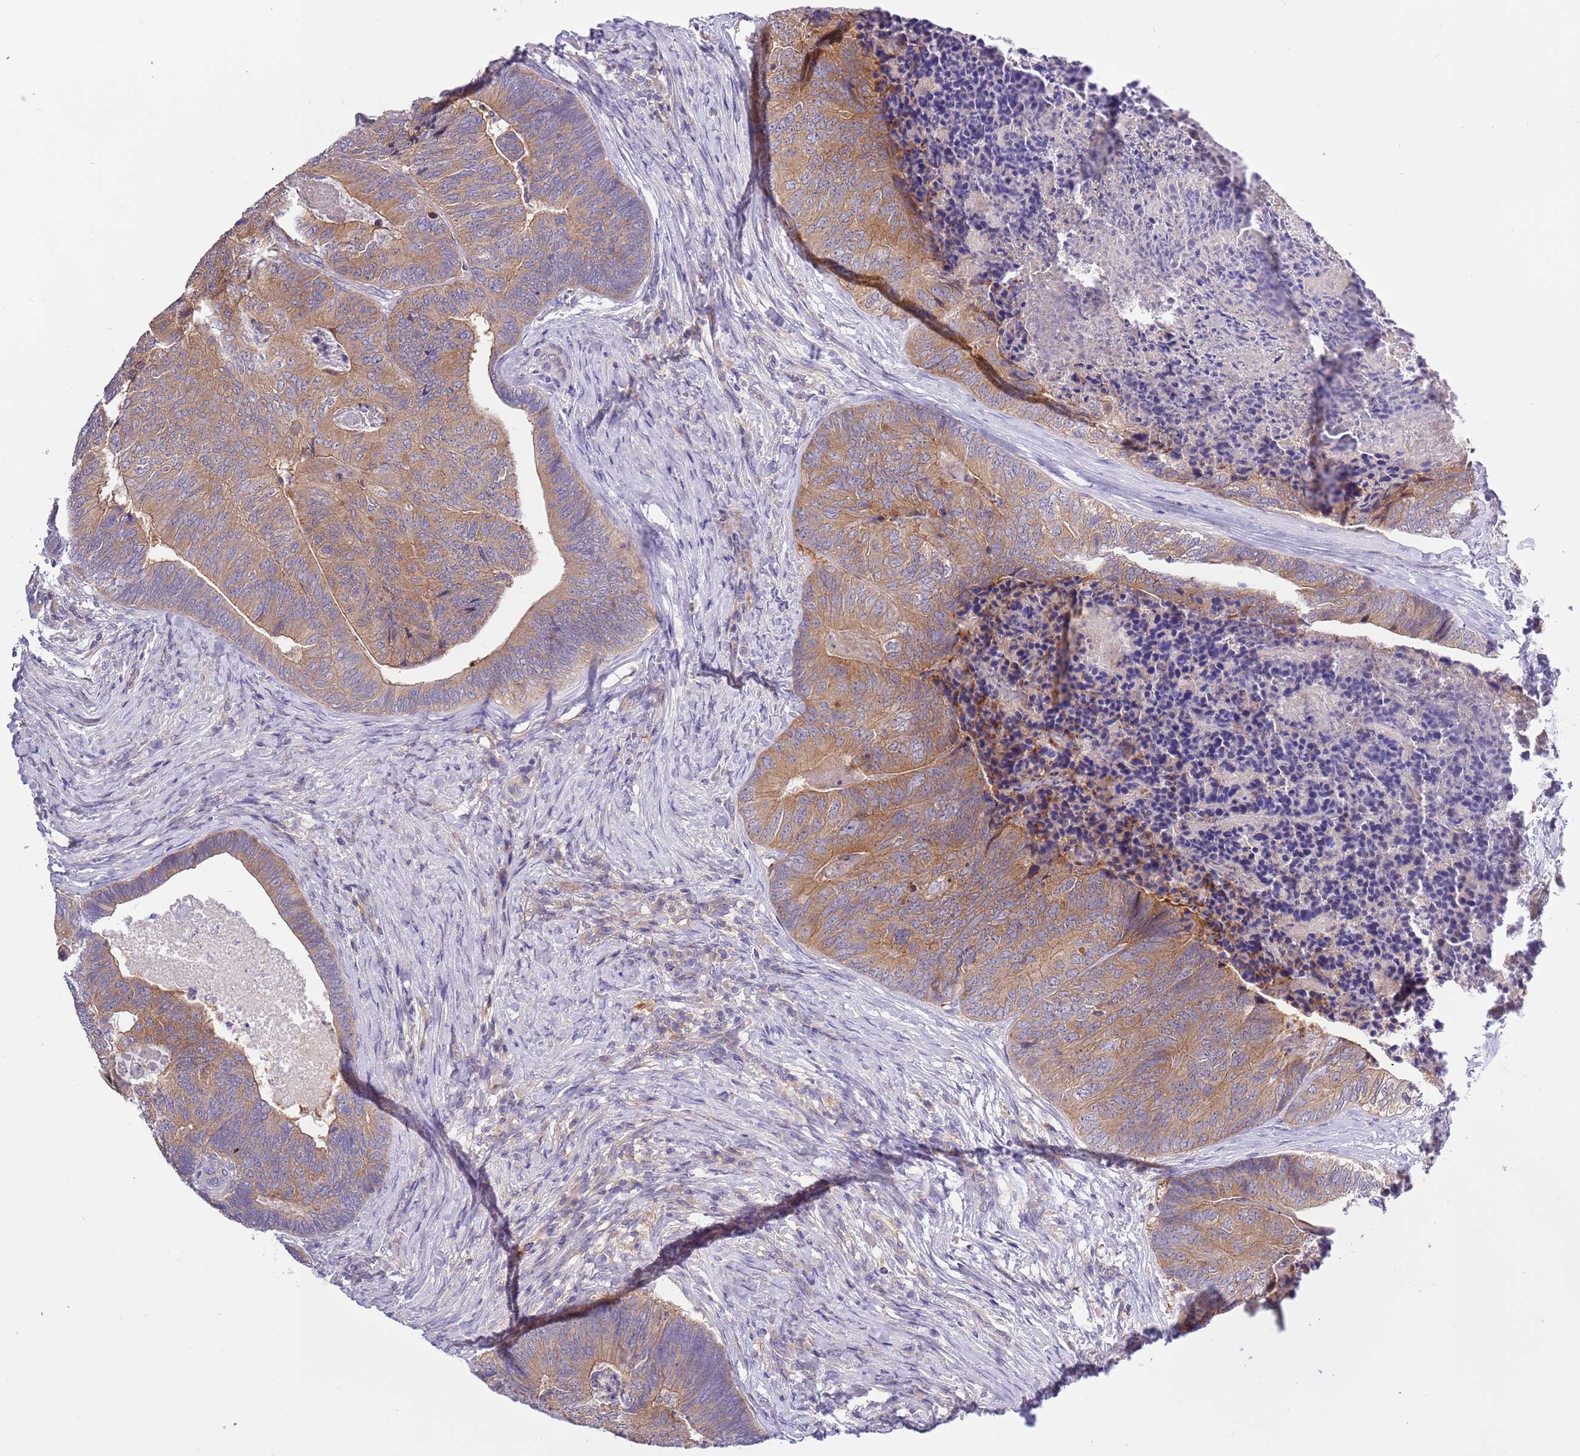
{"staining": {"intensity": "moderate", "quantity": ">75%", "location": "cytoplasmic/membranous"}, "tissue": "colorectal cancer", "cell_type": "Tumor cells", "image_type": "cancer", "snomed": [{"axis": "morphology", "description": "Adenocarcinoma, NOS"}, {"axis": "topography", "description": "Colon"}], "caption": "There is medium levels of moderate cytoplasmic/membranous staining in tumor cells of adenocarcinoma (colorectal), as demonstrated by immunohistochemical staining (brown color).", "gene": "STIP1", "patient": {"sex": "female", "age": 67}}